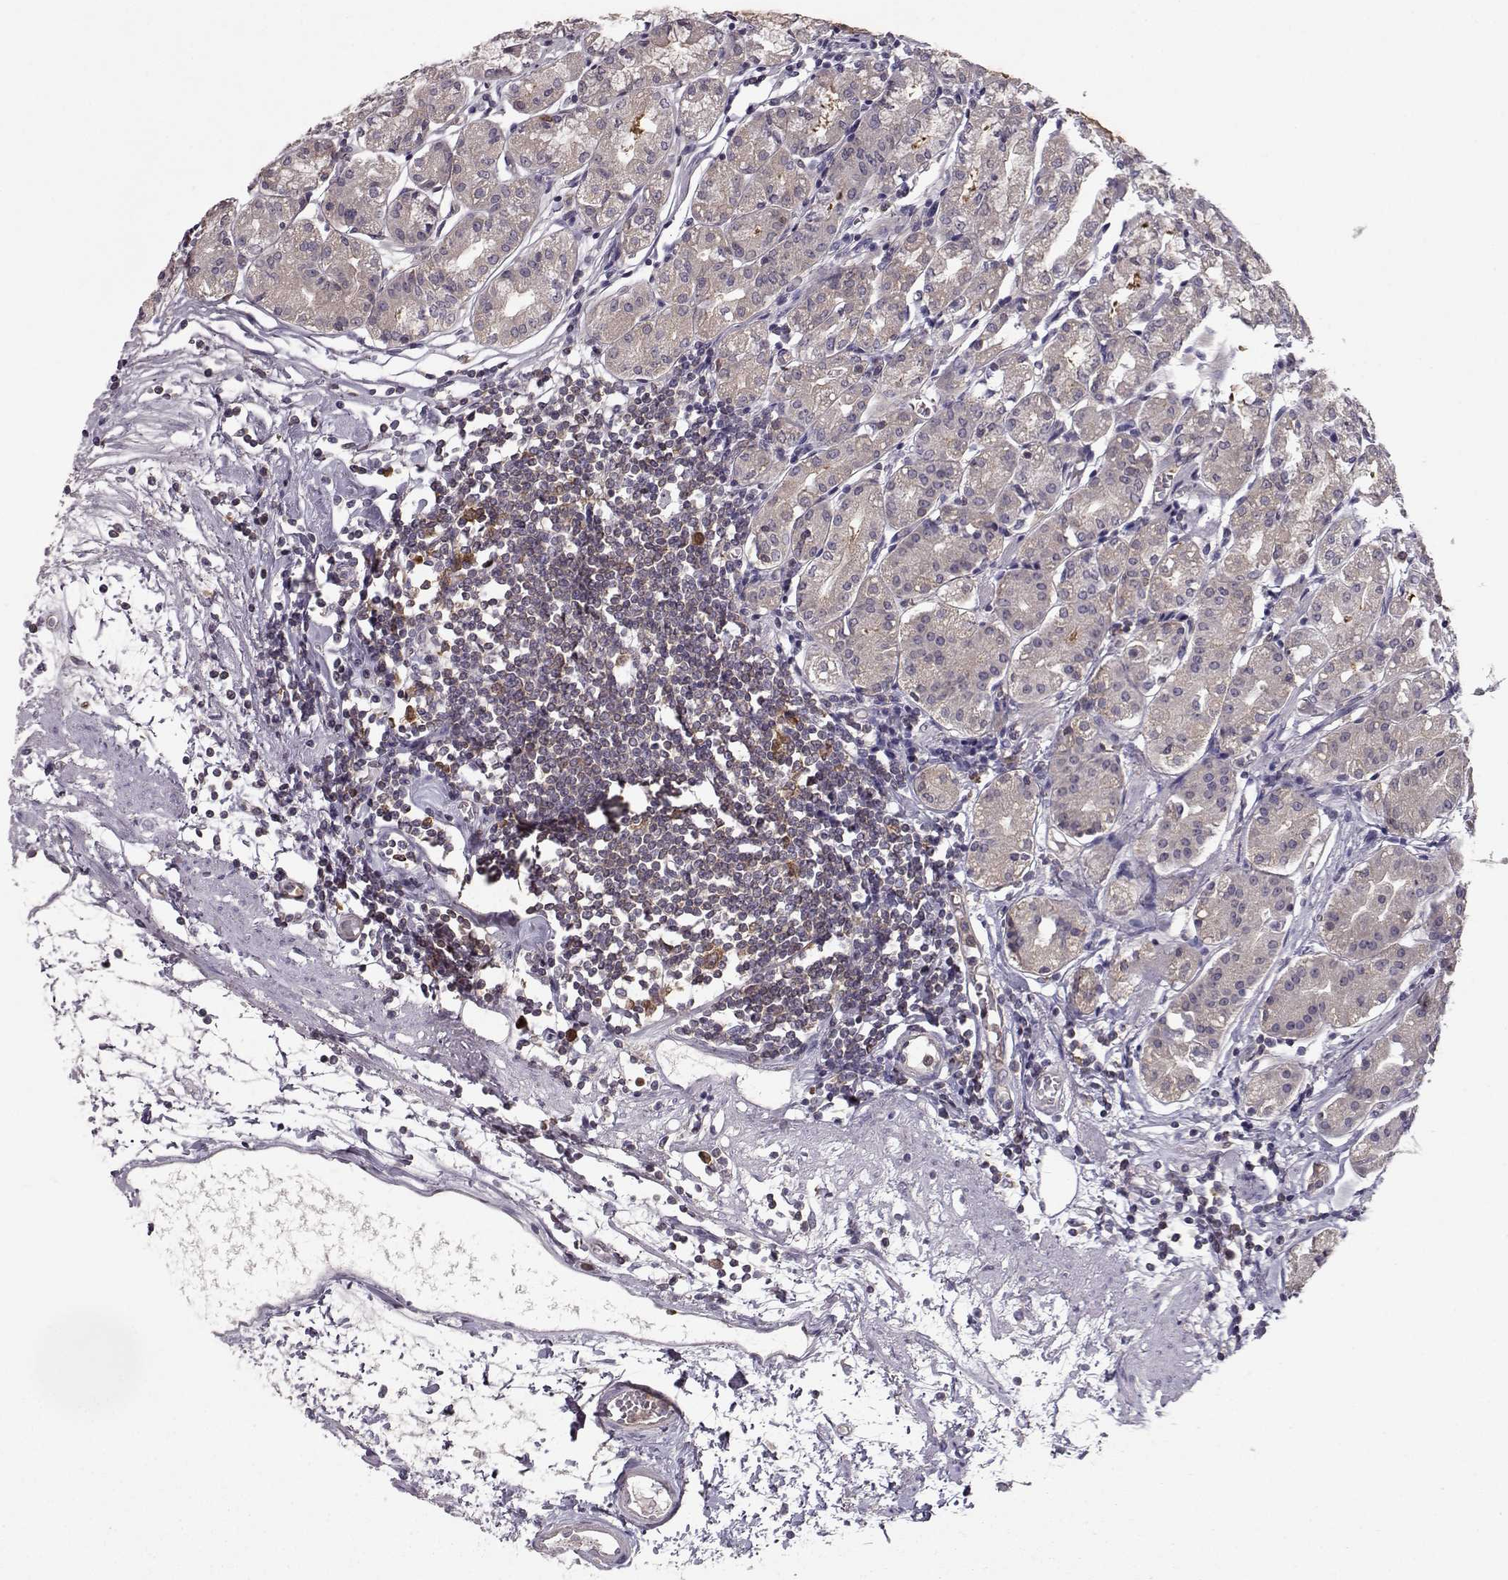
{"staining": {"intensity": "negative", "quantity": "none", "location": "none"}, "tissue": "stomach", "cell_type": "Glandular cells", "image_type": "normal", "snomed": [{"axis": "morphology", "description": "Normal tissue, NOS"}, {"axis": "topography", "description": "Skeletal muscle"}, {"axis": "topography", "description": "Stomach"}], "caption": "This is an immunohistochemistry (IHC) photomicrograph of unremarkable human stomach. There is no staining in glandular cells.", "gene": "RANBP1", "patient": {"sex": "female", "age": 57}}